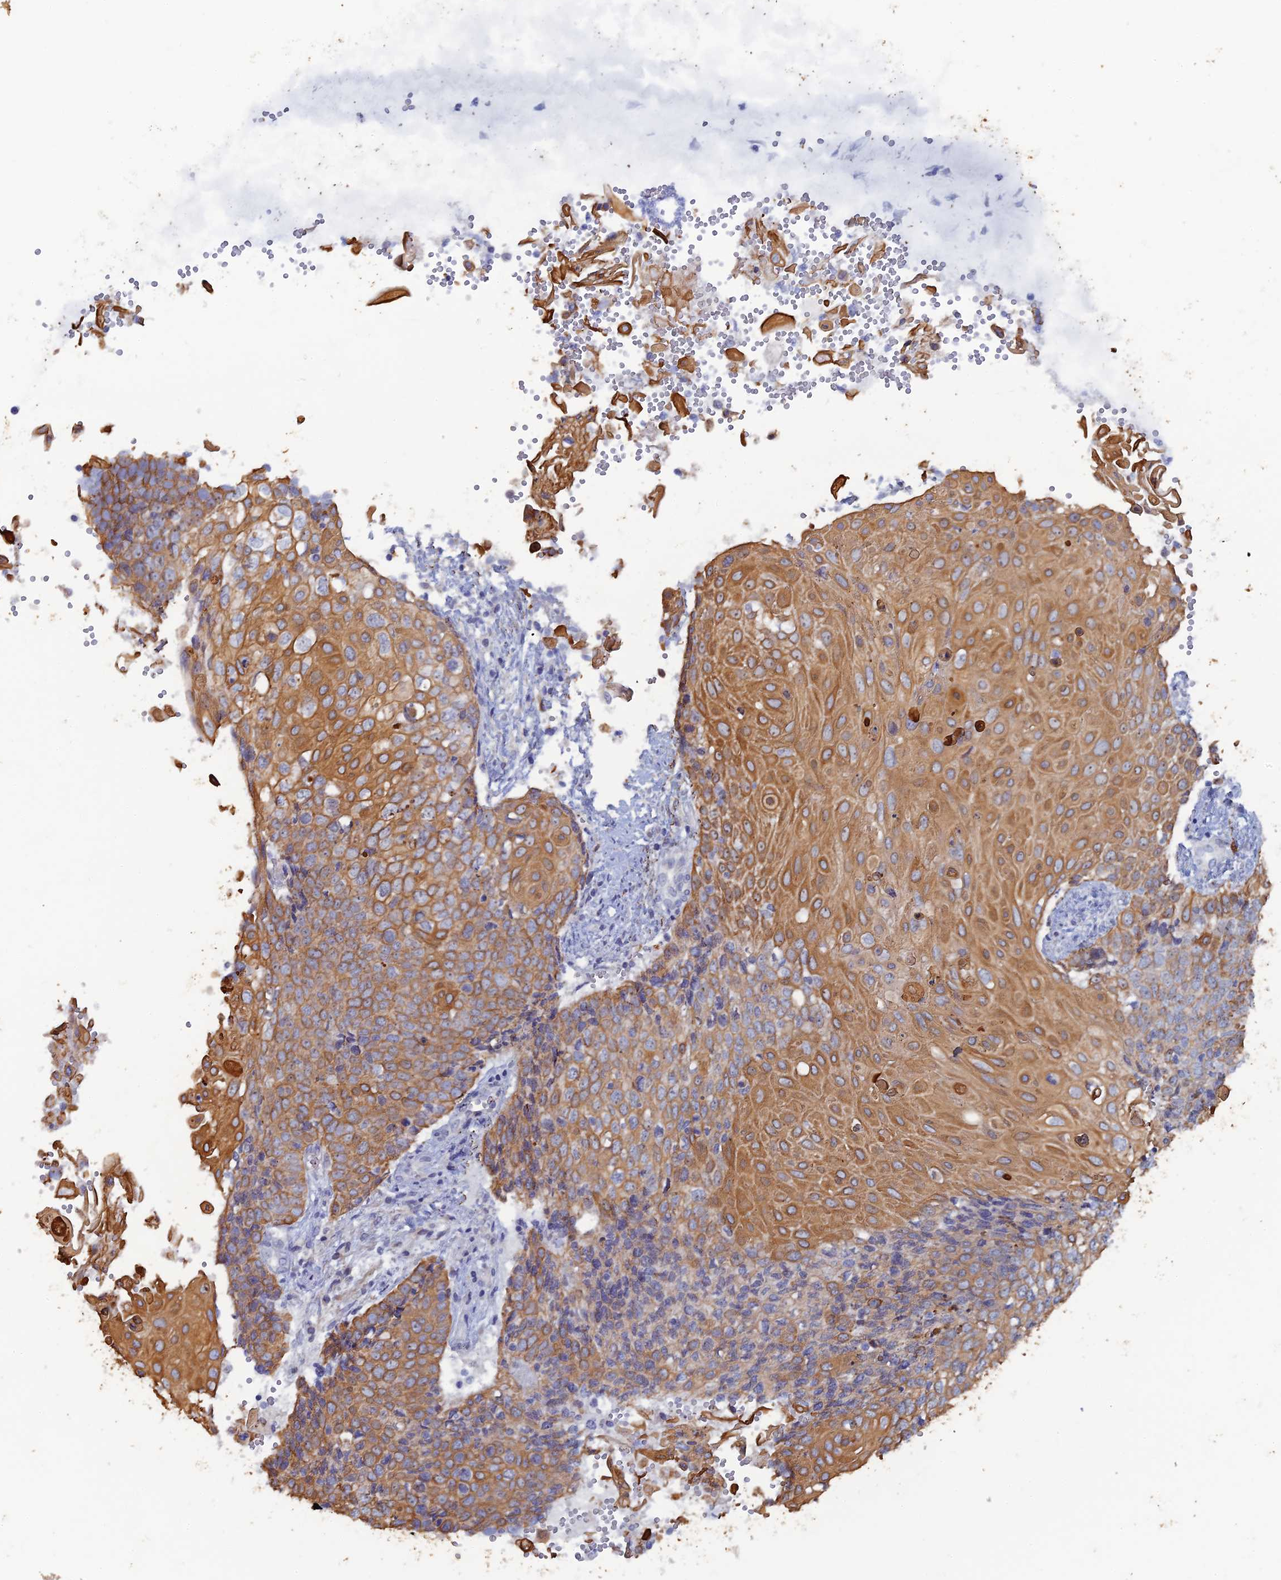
{"staining": {"intensity": "moderate", "quantity": ">75%", "location": "cytoplasmic/membranous"}, "tissue": "cervical cancer", "cell_type": "Tumor cells", "image_type": "cancer", "snomed": [{"axis": "morphology", "description": "Squamous cell carcinoma, NOS"}, {"axis": "topography", "description": "Cervix"}], "caption": "Protein analysis of cervical squamous cell carcinoma tissue exhibits moderate cytoplasmic/membranous positivity in approximately >75% of tumor cells. (DAB (3,3'-diaminobenzidine) IHC with brightfield microscopy, high magnification).", "gene": "SRFBP1", "patient": {"sex": "female", "age": 39}}